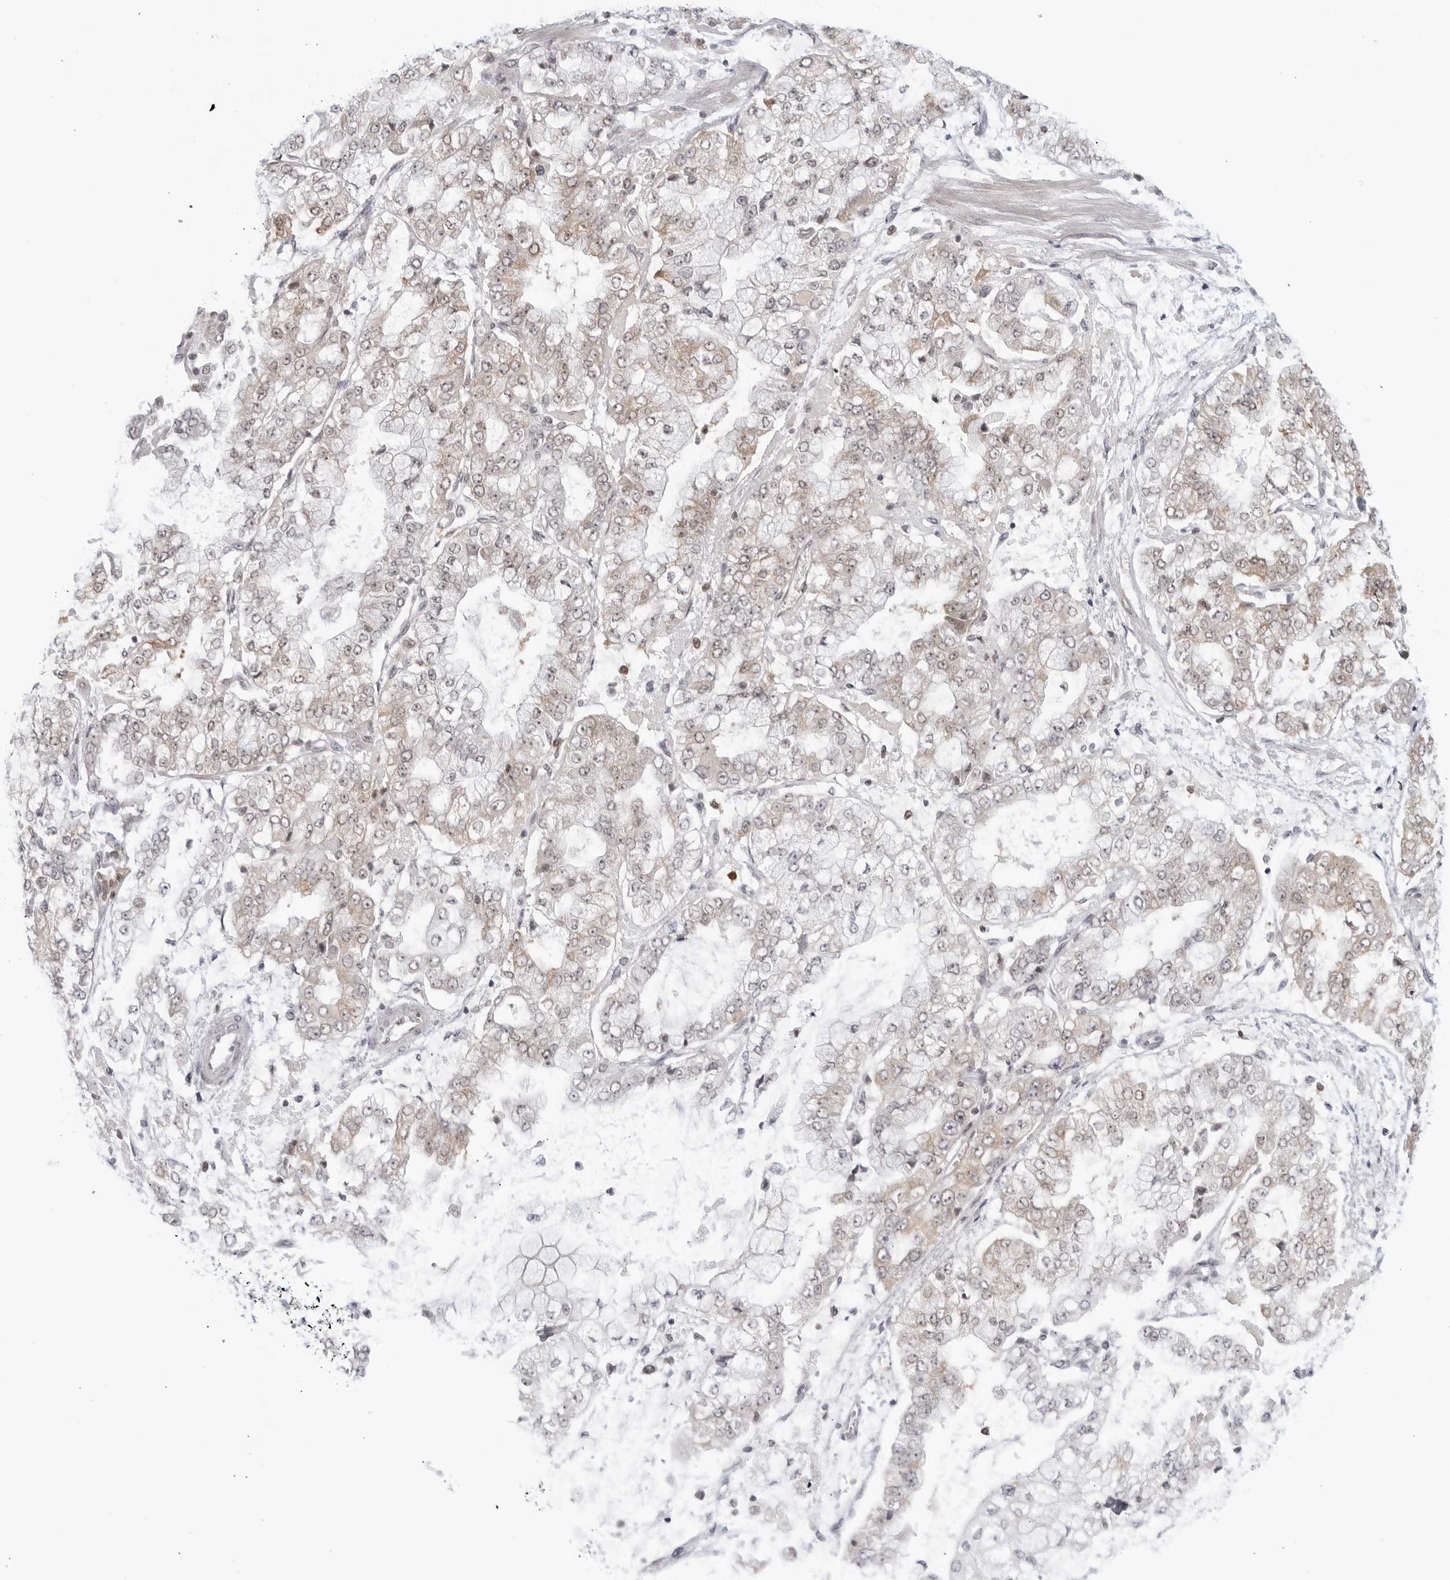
{"staining": {"intensity": "weak", "quantity": "<25%", "location": "cytoplasmic/membranous"}, "tissue": "stomach cancer", "cell_type": "Tumor cells", "image_type": "cancer", "snomed": [{"axis": "morphology", "description": "Adenocarcinoma, NOS"}, {"axis": "topography", "description": "Stomach"}], "caption": "Immunohistochemistry of human stomach cancer (adenocarcinoma) shows no staining in tumor cells. (DAB immunohistochemistry visualized using brightfield microscopy, high magnification).", "gene": "RAB11FIP3", "patient": {"sex": "male", "age": 76}}